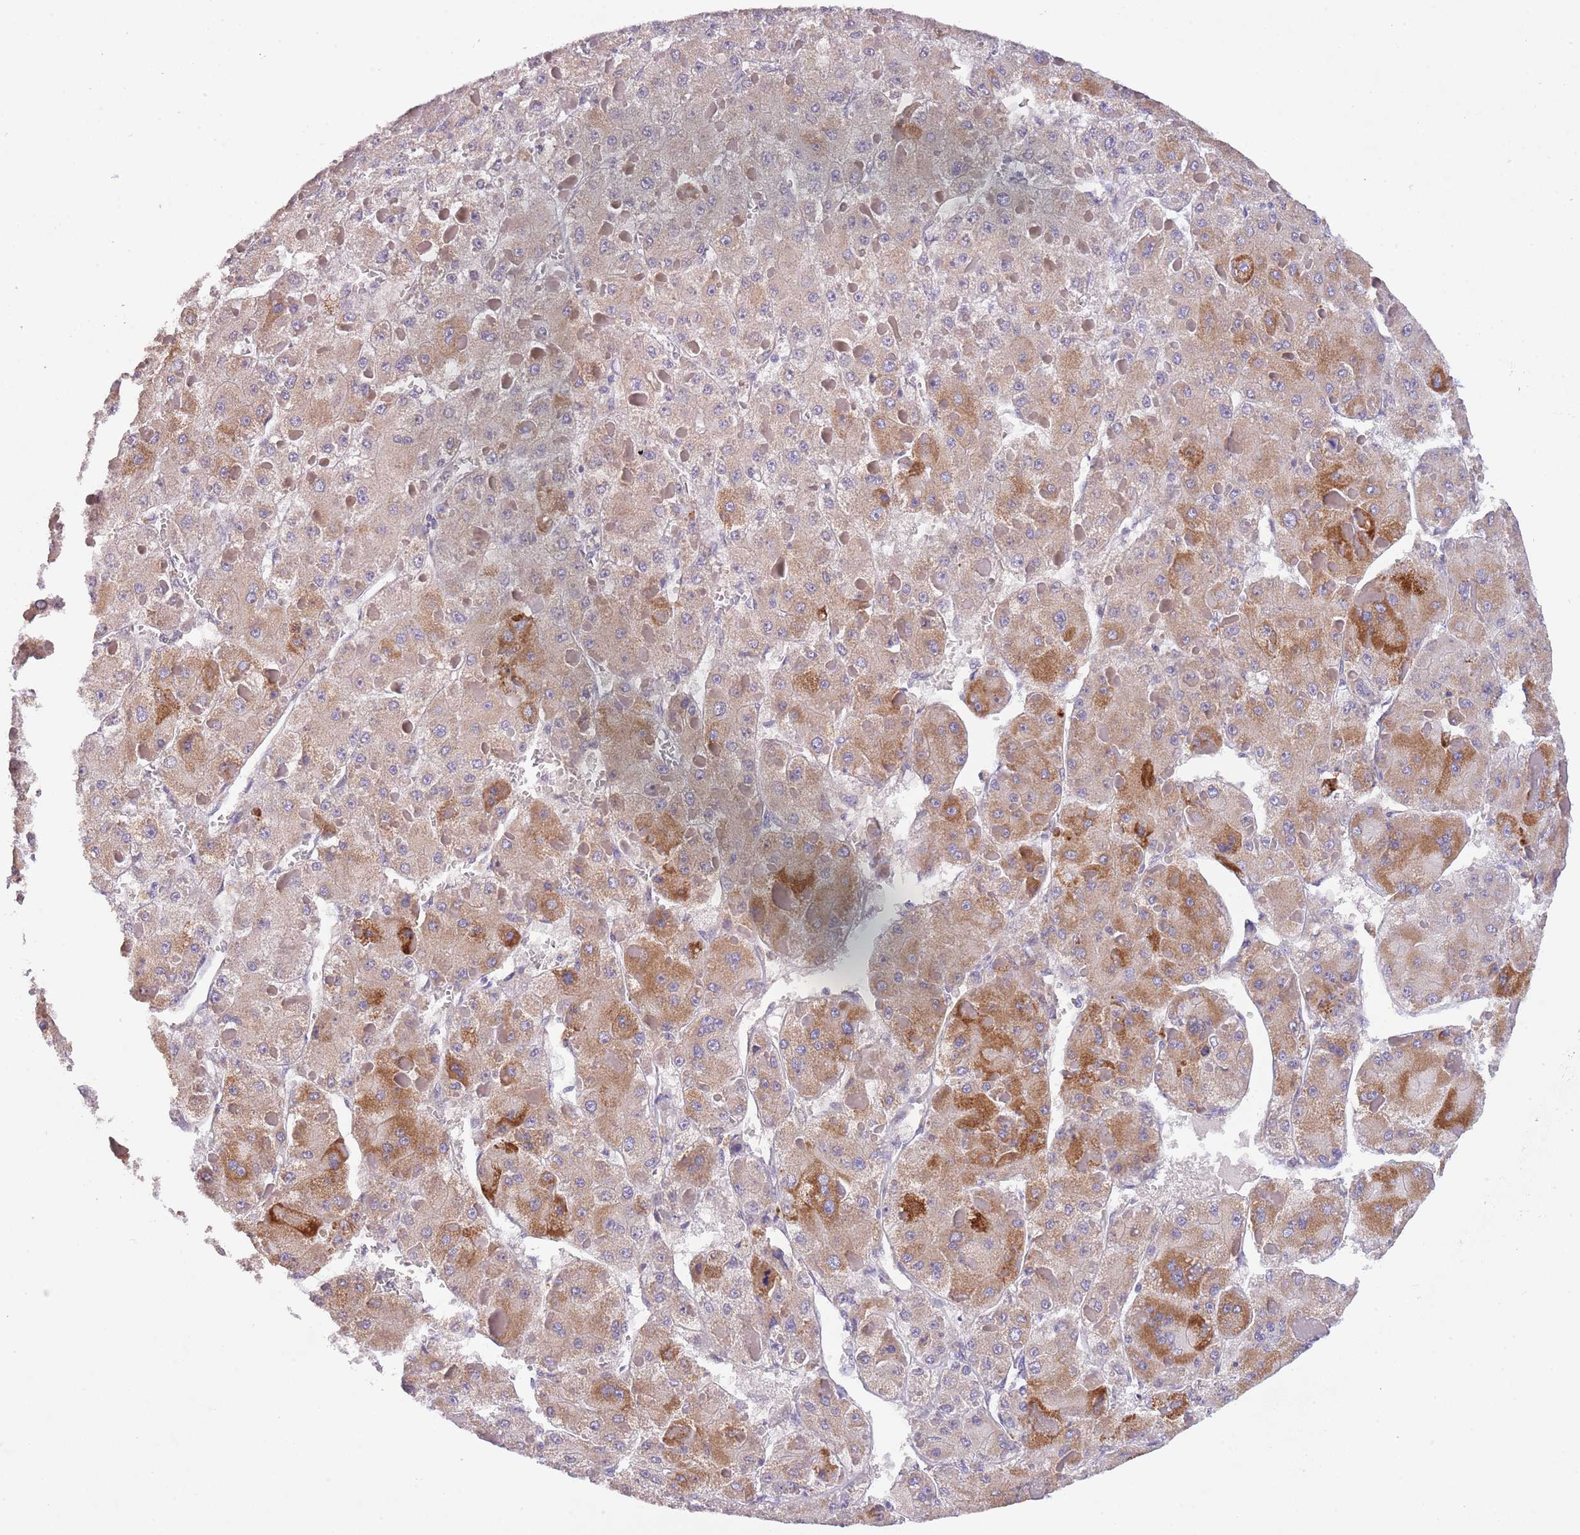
{"staining": {"intensity": "moderate", "quantity": "<25%", "location": "cytoplasmic/membranous"}, "tissue": "liver cancer", "cell_type": "Tumor cells", "image_type": "cancer", "snomed": [{"axis": "morphology", "description": "Carcinoma, Hepatocellular, NOS"}, {"axis": "topography", "description": "Liver"}], "caption": "Protein staining by IHC demonstrates moderate cytoplasmic/membranous positivity in approximately <25% of tumor cells in hepatocellular carcinoma (liver).", "gene": "ZNF658", "patient": {"sex": "female", "age": 73}}